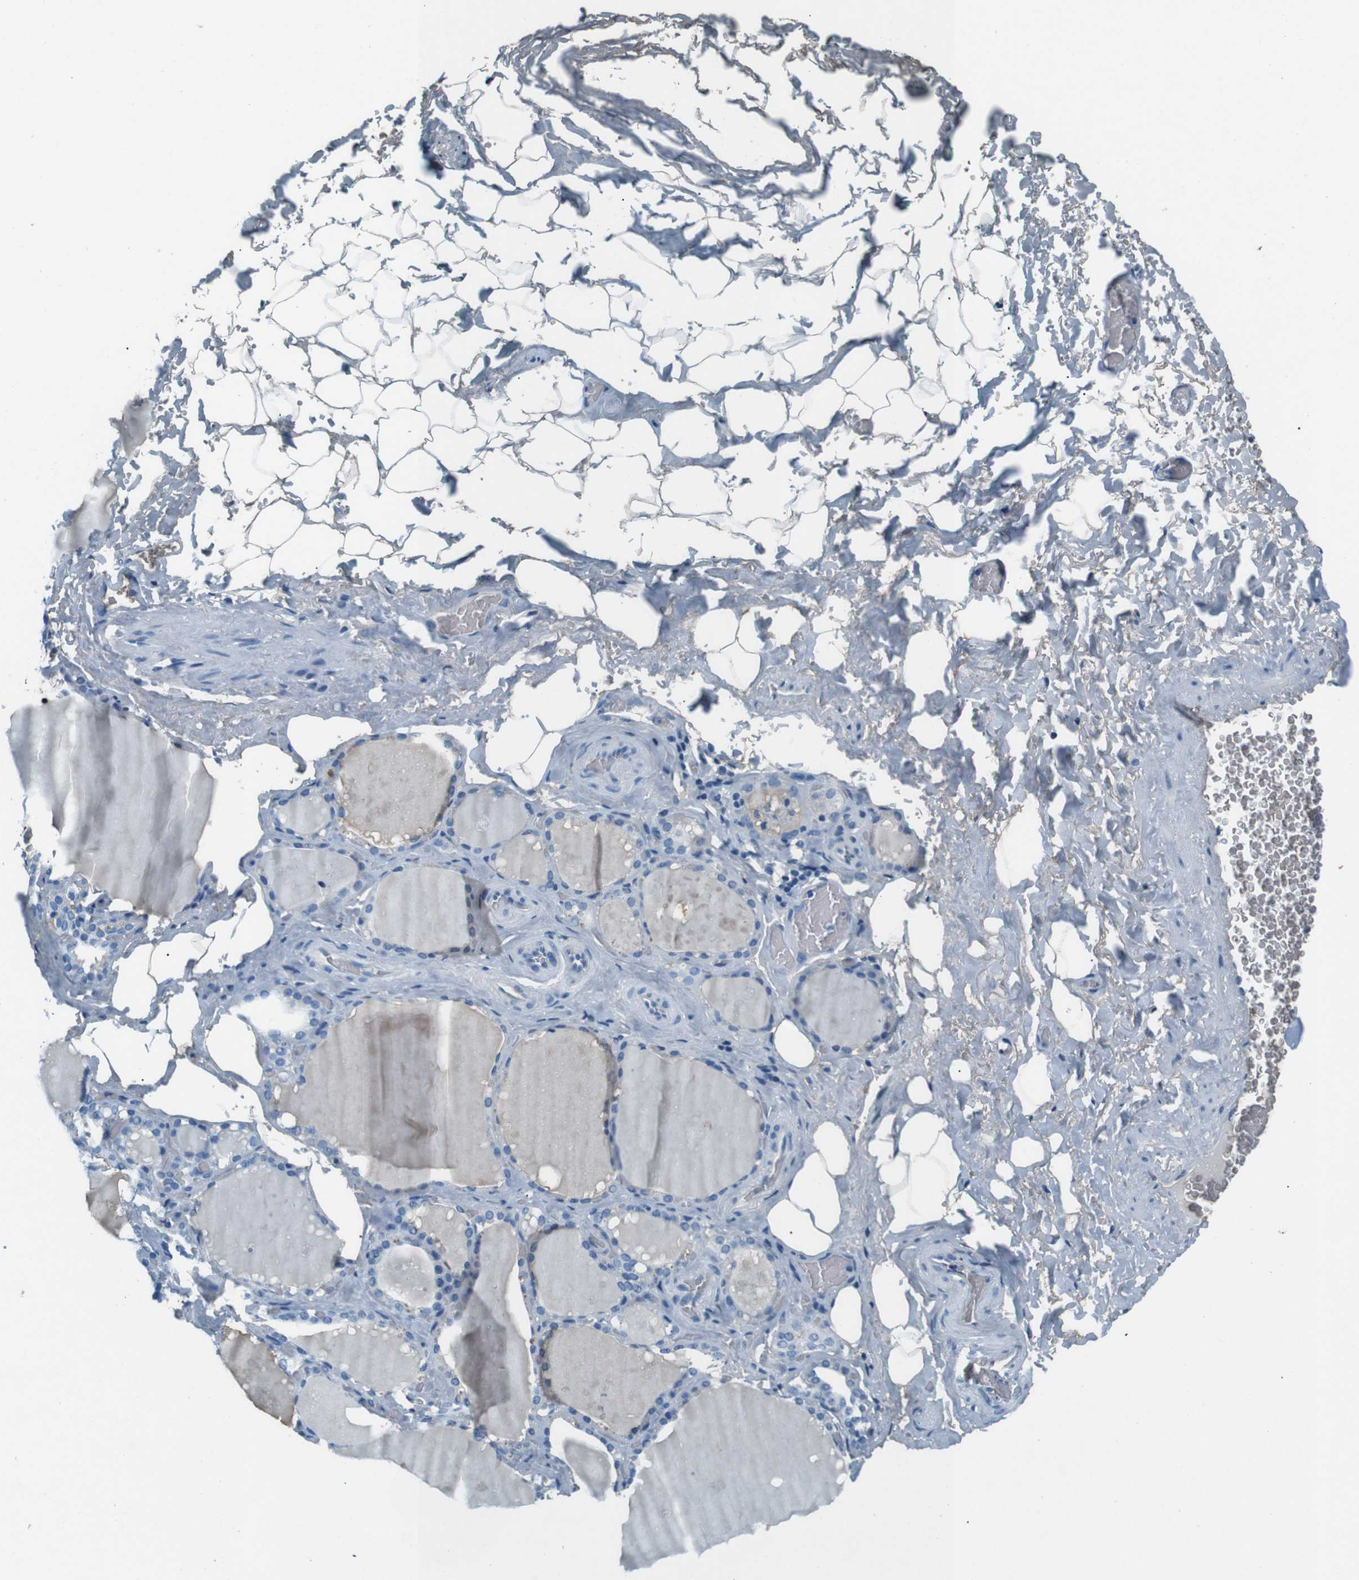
{"staining": {"intensity": "negative", "quantity": "none", "location": "none"}, "tissue": "thyroid gland", "cell_type": "Glandular cells", "image_type": "normal", "snomed": [{"axis": "morphology", "description": "Normal tissue, NOS"}, {"axis": "topography", "description": "Thyroid gland"}], "caption": "Human thyroid gland stained for a protein using IHC displays no expression in glandular cells.", "gene": "LEP", "patient": {"sex": "male", "age": 61}}